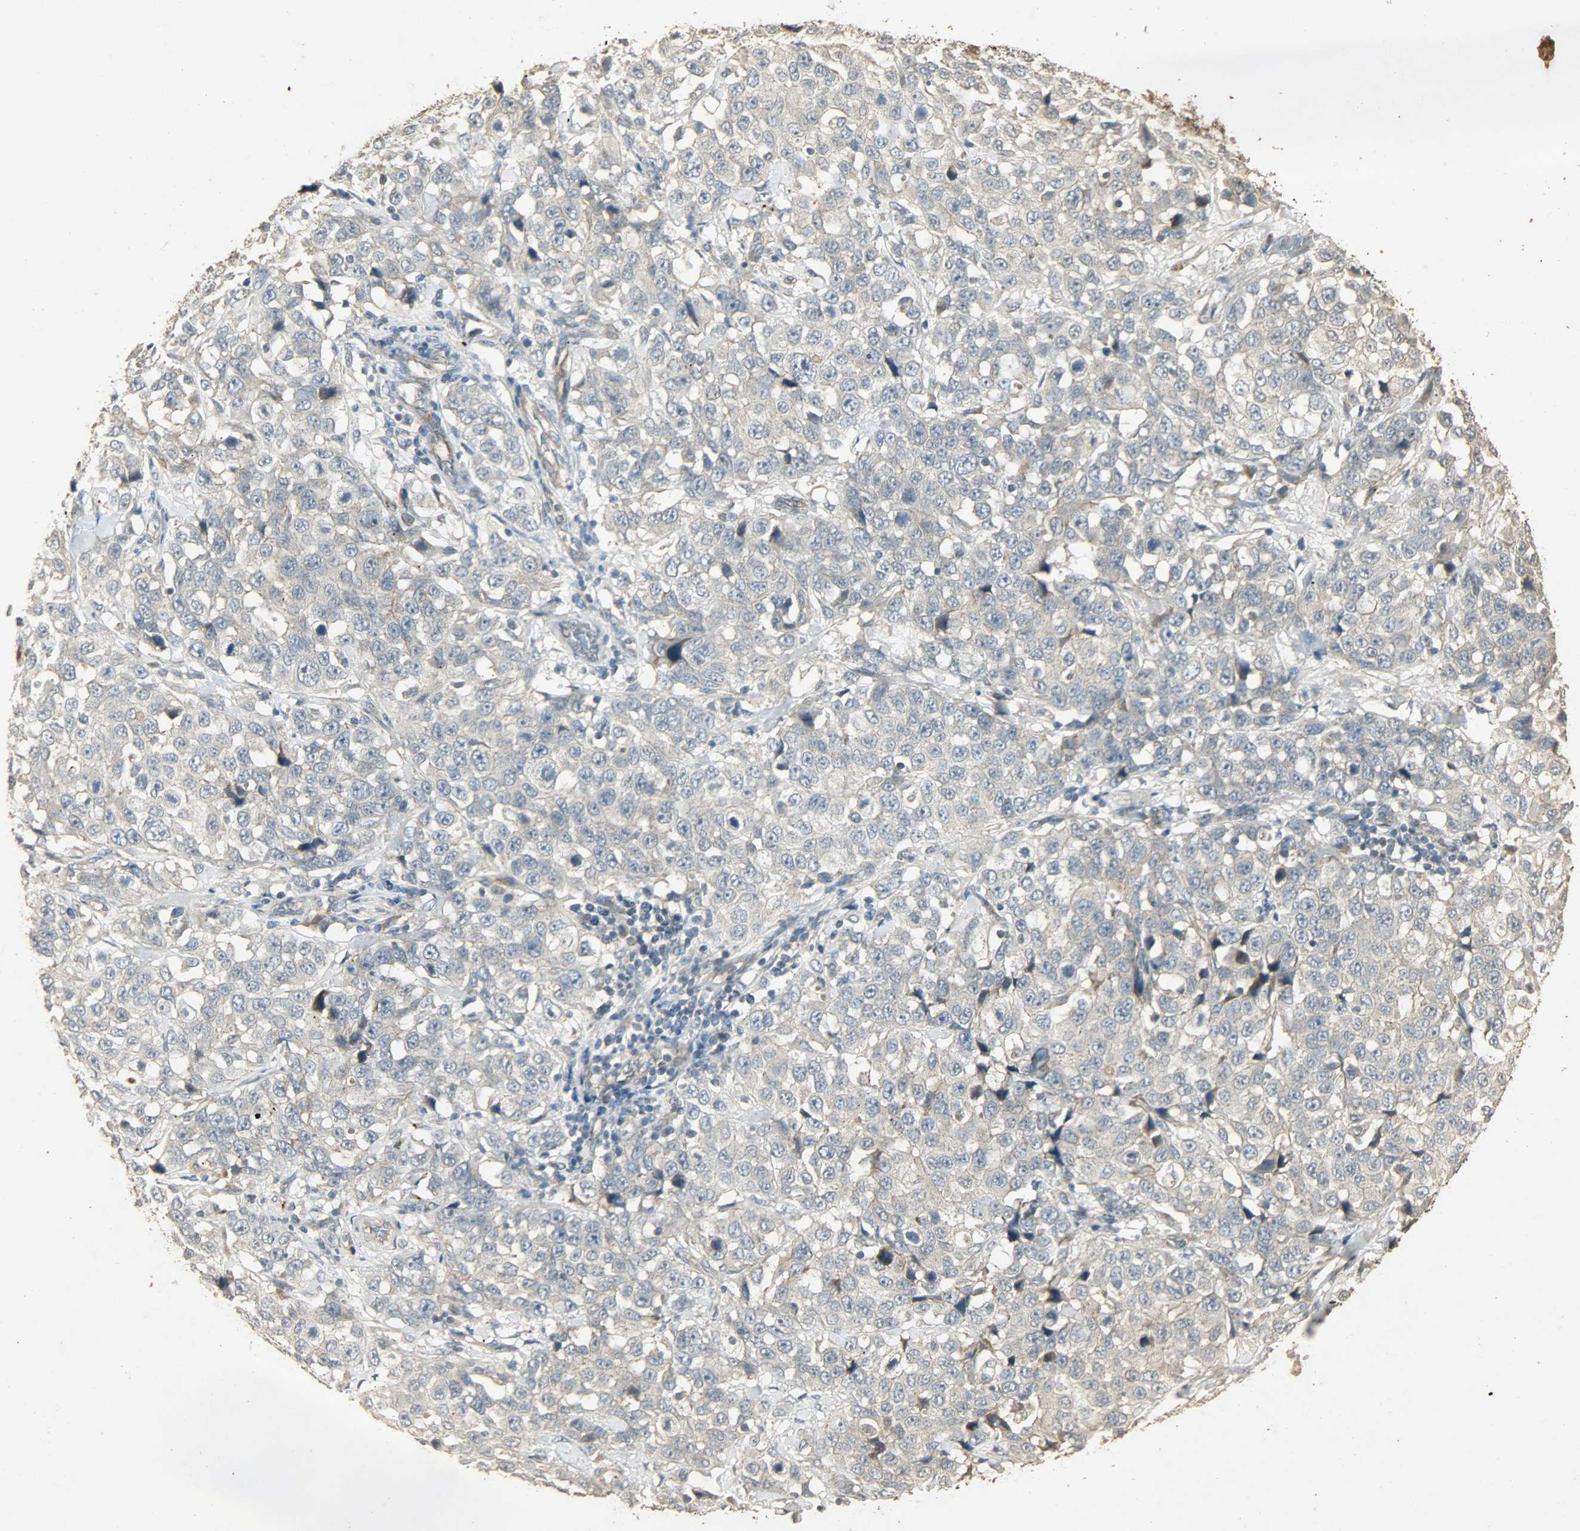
{"staining": {"intensity": "weak", "quantity": ">75%", "location": "cytoplasmic/membranous"}, "tissue": "stomach cancer", "cell_type": "Tumor cells", "image_type": "cancer", "snomed": [{"axis": "morphology", "description": "Normal tissue, NOS"}, {"axis": "morphology", "description": "Adenocarcinoma, NOS"}, {"axis": "topography", "description": "Stomach"}], "caption": "A brown stain labels weak cytoplasmic/membranous positivity of a protein in human stomach adenocarcinoma tumor cells.", "gene": "ATP2B1", "patient": {"sex": "male", "age": 48}}